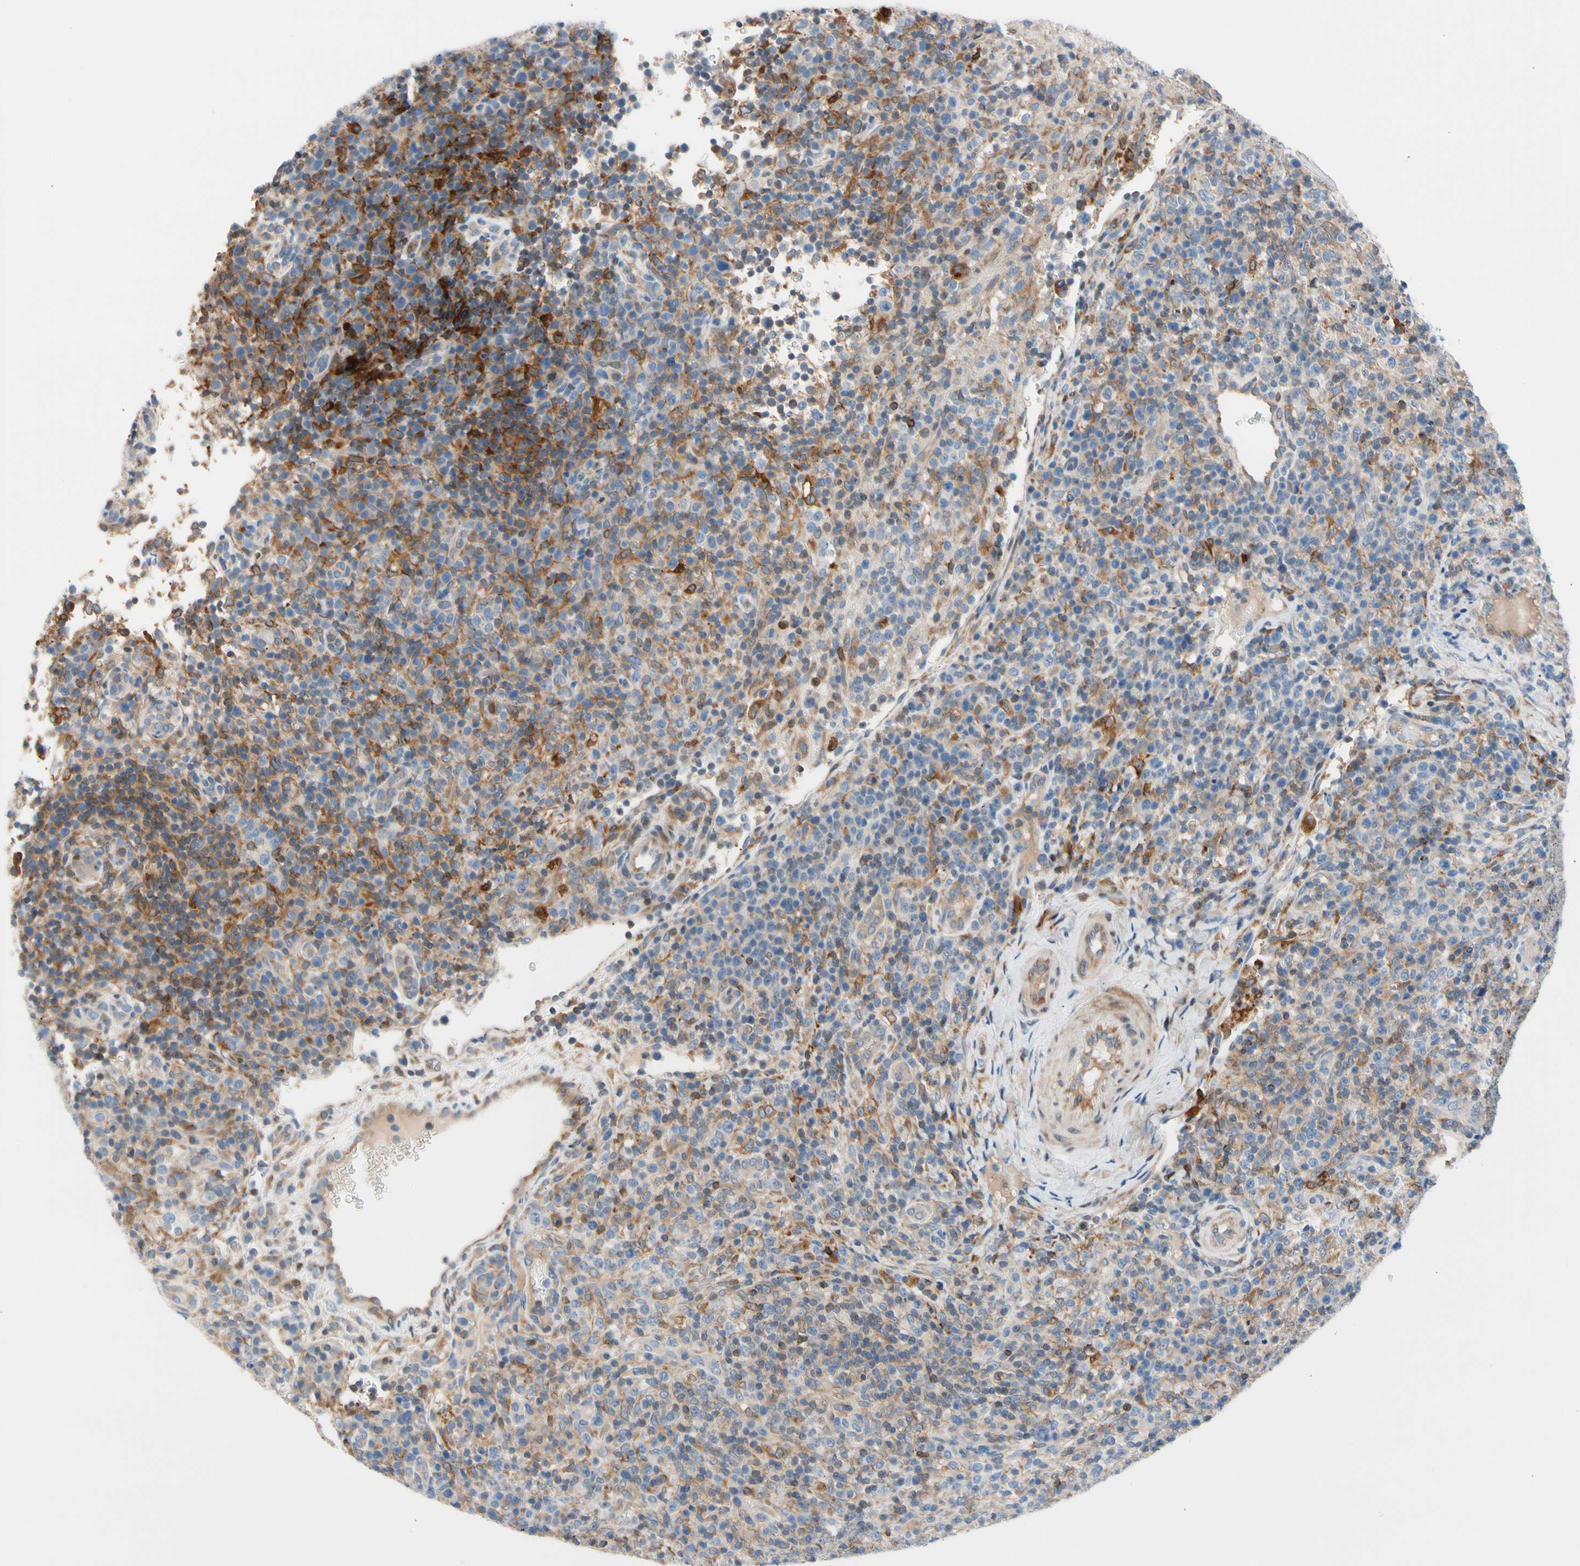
{"staining": {"intensity": "weak", "quantity": "25%-75%", "location": "cytoplasmic/membranous"}, "tissue": "lymphoma", "cell_type": "Tumor cells", "image_type": "cancer", "snomed": [{"axis": "morphology", "description": "Malignant lymphoma, non-Hodgkin's type, High grade"}, {"axis": "topography", "description": "Lymph node"}], "caption": "Immunohistochemical staining of lymphoma displays low levels of weak cytoplasmic/membranous protein staining in about 25%-75% of tumor cells. (Brightfield microscopy of DAB IHC at high magnification).", "gene": "MAP3K3", "patient": {"sex": "female", "age": 76}}